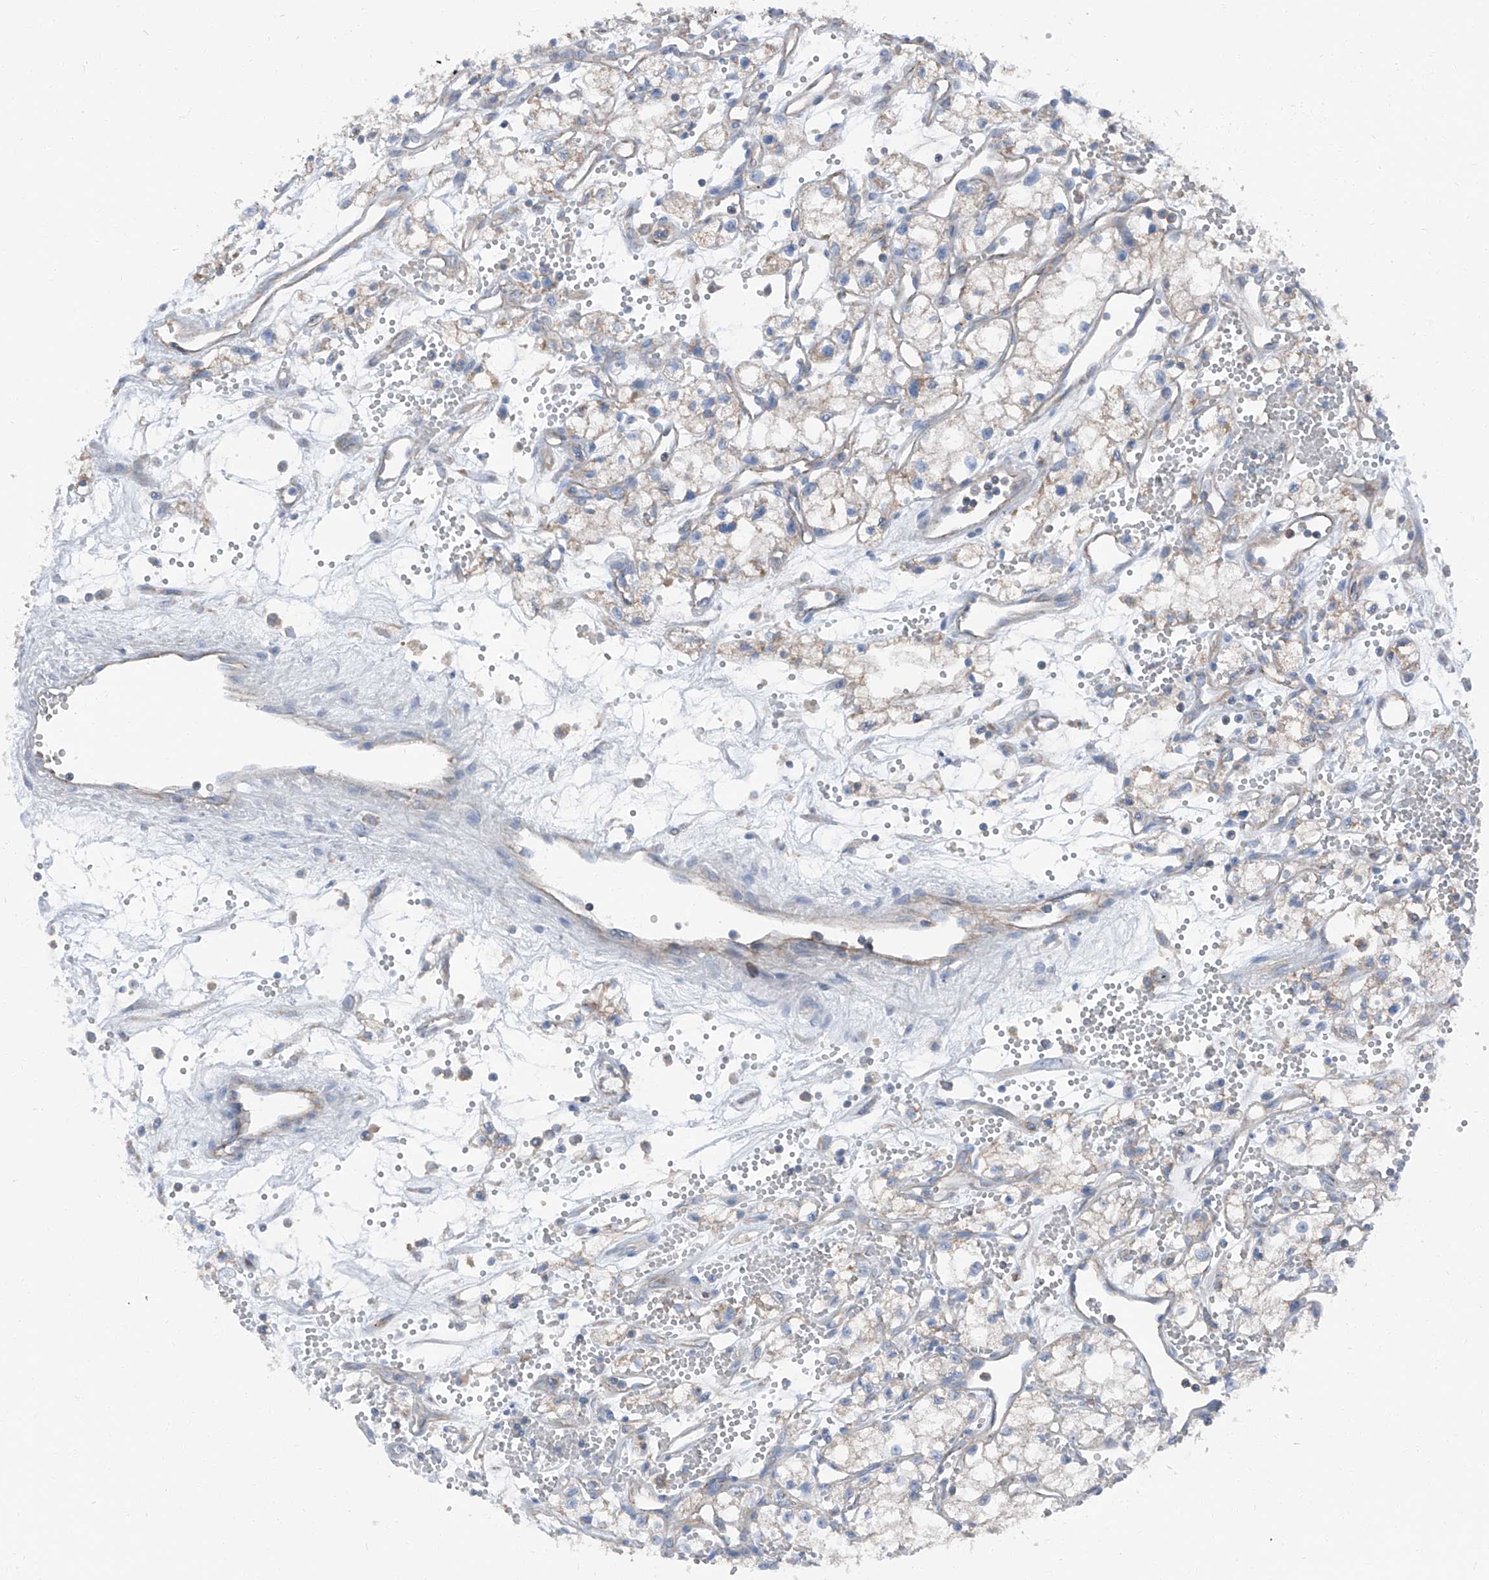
{"staining": {"intensity": "negative", "quantity": "none", "location": "none"}, "tissue": "renal cancer", "cell_type": "Tumor cells", "image_type": "cancer", "snomed": [{"axis": "morphology", "description": "Adenocarcinoma, NOS"}, {"axis": "topography", "description": "Kidney"}], "caption": "Tumor cells are negative for protein expression in human adenocarcinoma (renal).", "gene": "GPR142", "patient": {"sex": "male", "age": 59}}